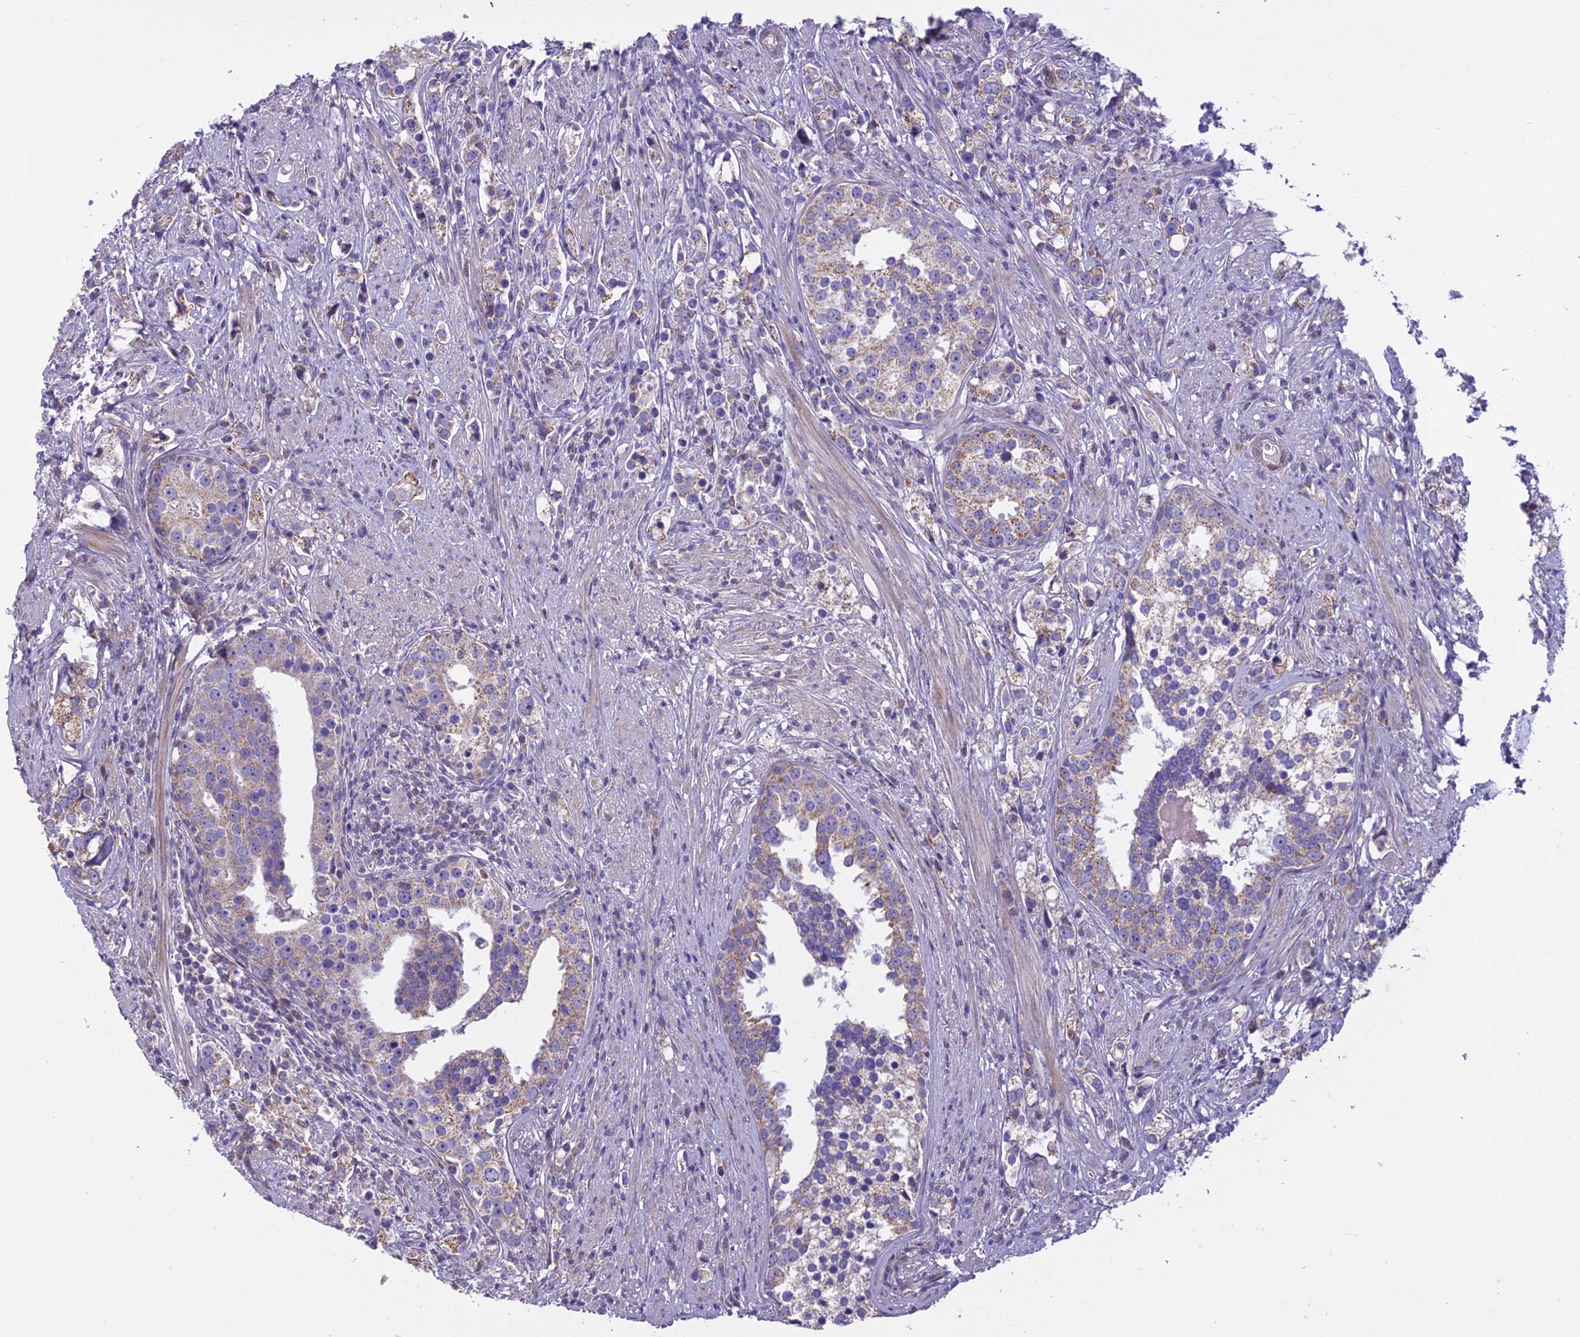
{"staining": {"intensity": "moderate", "quantity": "25%-75%", "location": "cytoplasmic/membranous"}, "tissue": "prostate cancer", "cell_type": "Tumor cells", "image_type": "cancer", "snomed": [{"axis": "morphology", "description": "Adenocarcinoma, High grade"}, {"axis": "topography", "description": "Prostate"}], "caption": "Protein staining of prostate high-grade adenocarcinoma tissue displays moderate cytoplasmic/membranous staining in about 25%-75% of tumor cells.", "gene": "DUS2", "patient": {"sex": "male", "age": 71}}